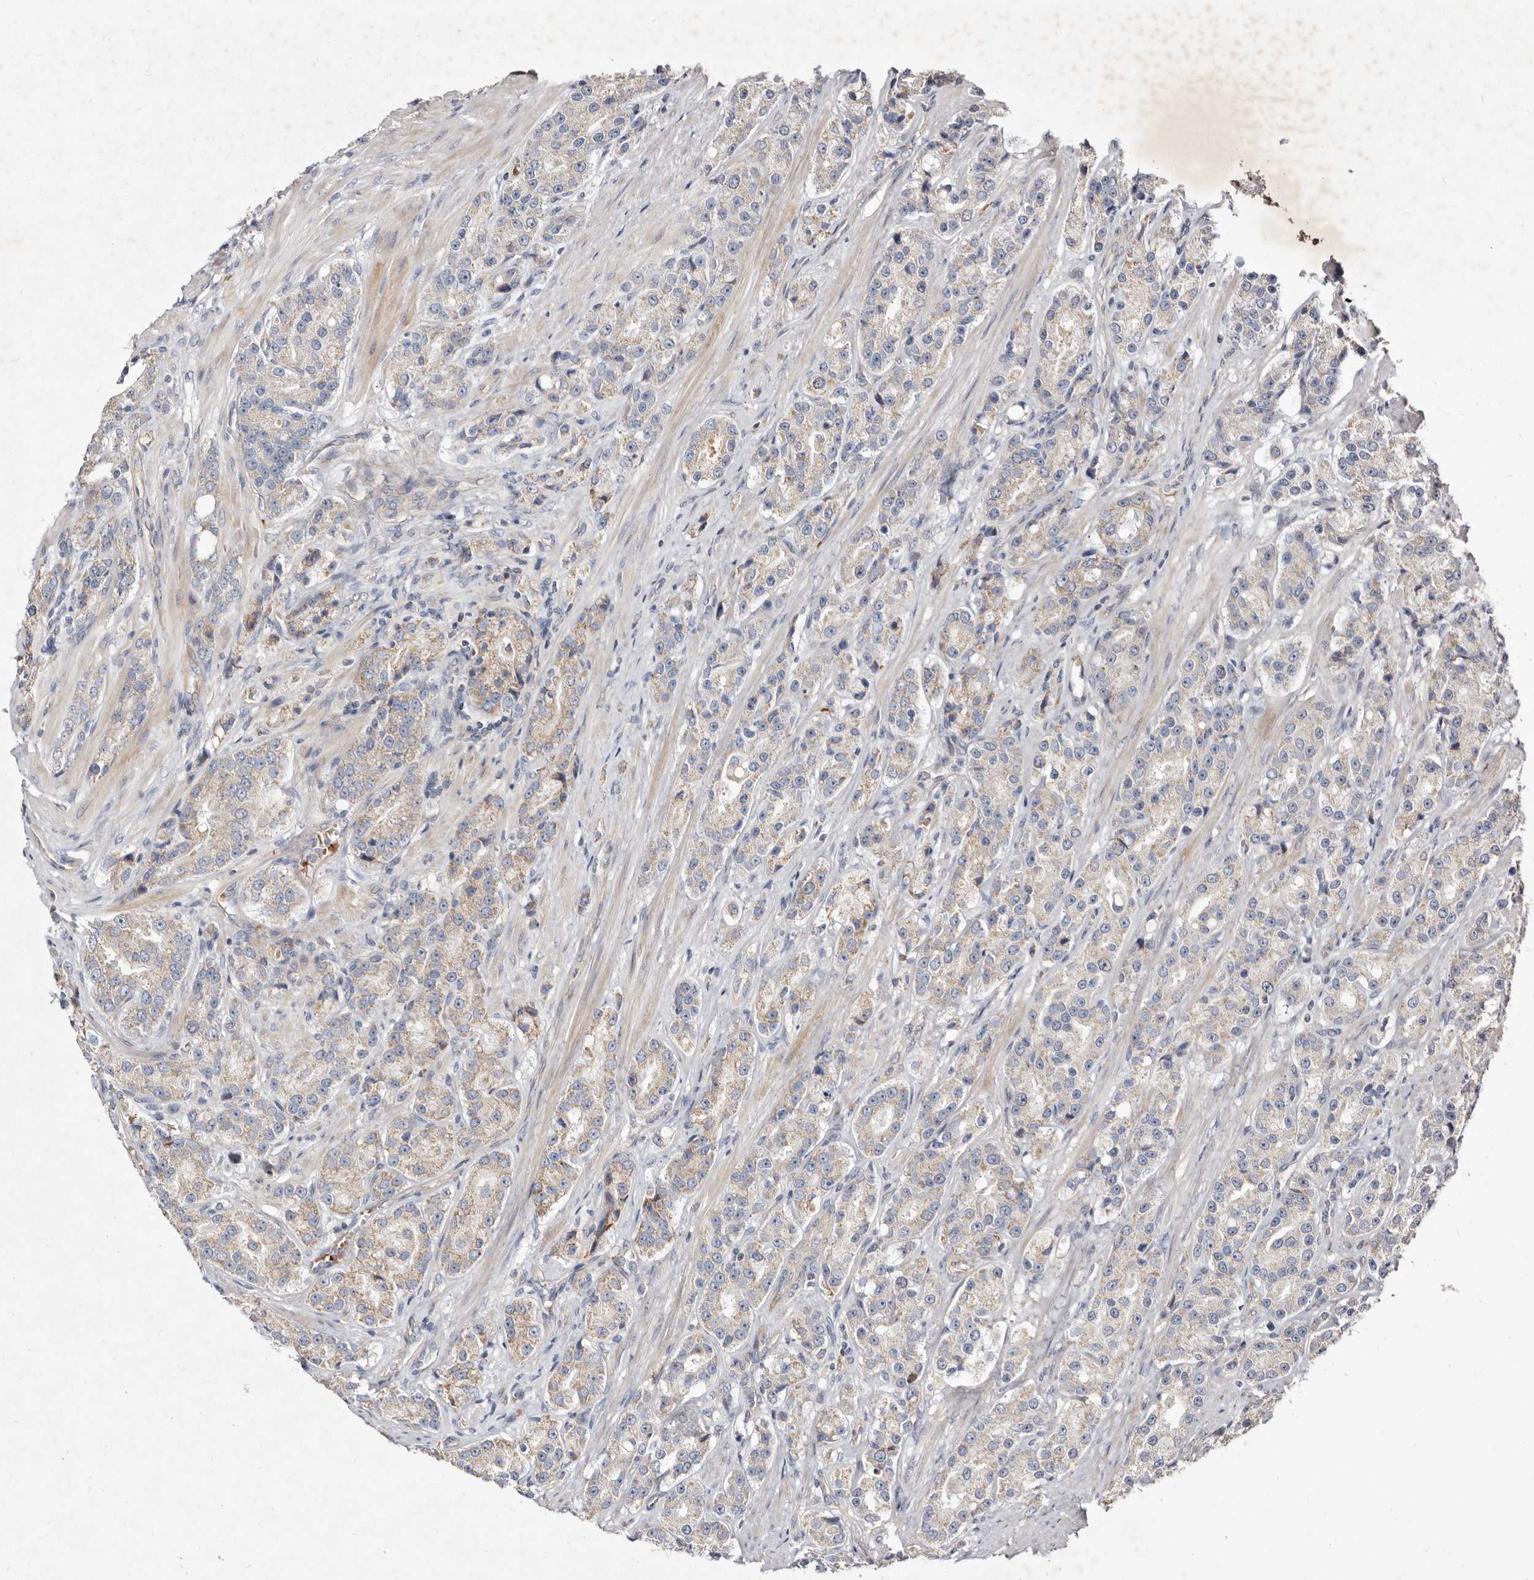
{"staining": {"intensity": "weak", "quantity": "<25%", "location": "cytoplasmic/membranous"}, "tissue": "prostate cancer", "cell_type": "Tumor cells", "image_type": "cancer", "snomed": [{"axis": "morphology", "description": "Adenocarcinoma, High grade"}, {"axis": "topography", "description": "Prostate"}], "caption": "High power microscopy histopathology image of an IHC micrograph of prostate high-grade adenocarcinoma, revealing no significant staining in tumor cells.", "gene": "SLC25A20", "patient": {"sex": "male", "age": 60}}